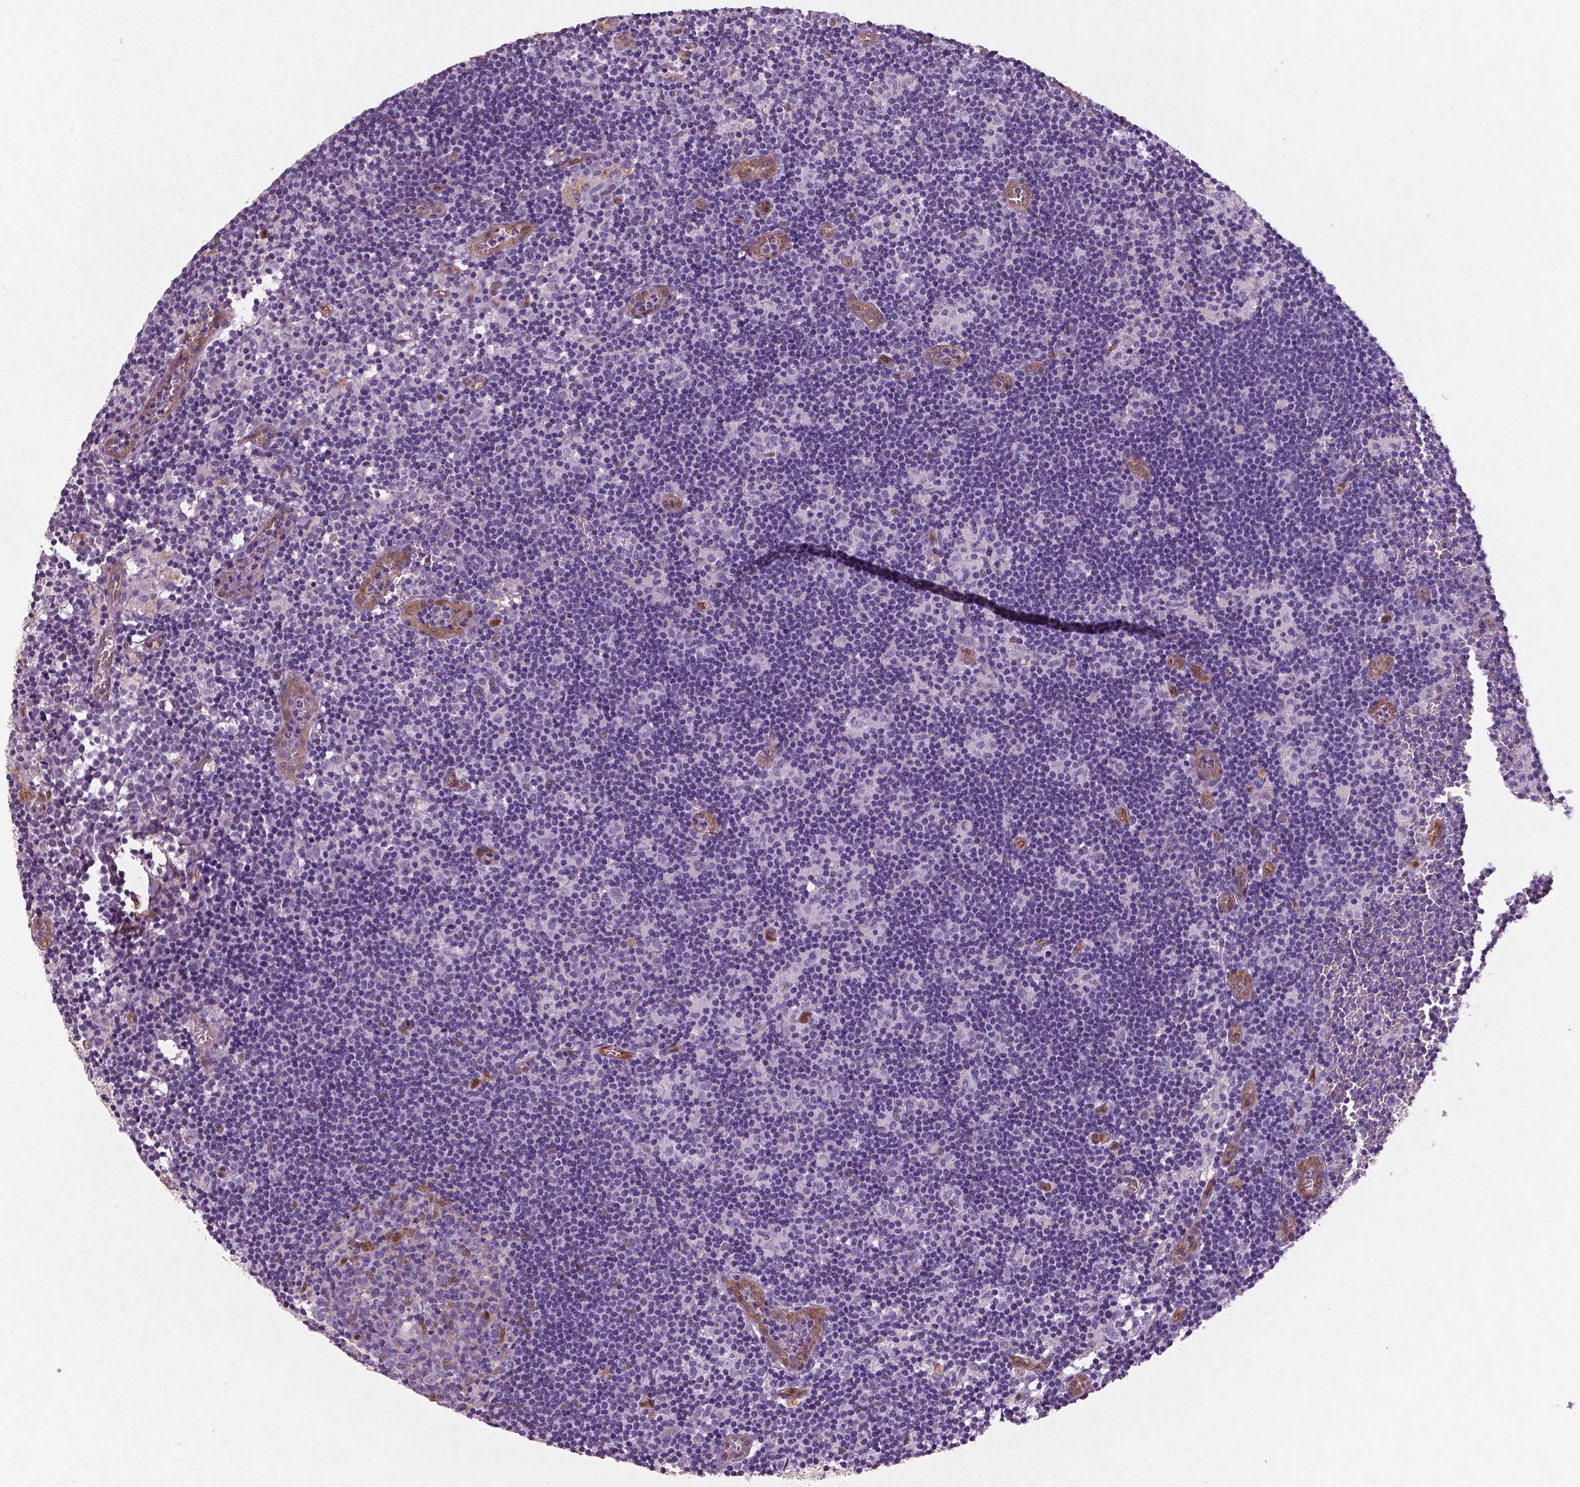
{"staining": {"intensity": "moderate", "quantity": "<25%", "location": "nuclear"}, "tissue": "lymph node", "cell_type": "Germinal center cells", "image_type": "normal", "snomed": [{"axis": "morphology", "description": "Normal tissue, NOS"}, {"axis": "topography", "description": "Lymph node"}], "caption": "Immunohistochemistry (IHC) histopathology image of normal lymph node: lymph node stained using immunohistochemistry shows low levels of moderate protein expression localized specifically in the nuclear of germinal center cells, appearing as a nuclear brown color.", "gene": "WWTR1", "patient": {"sex": "female", "age": 52}}